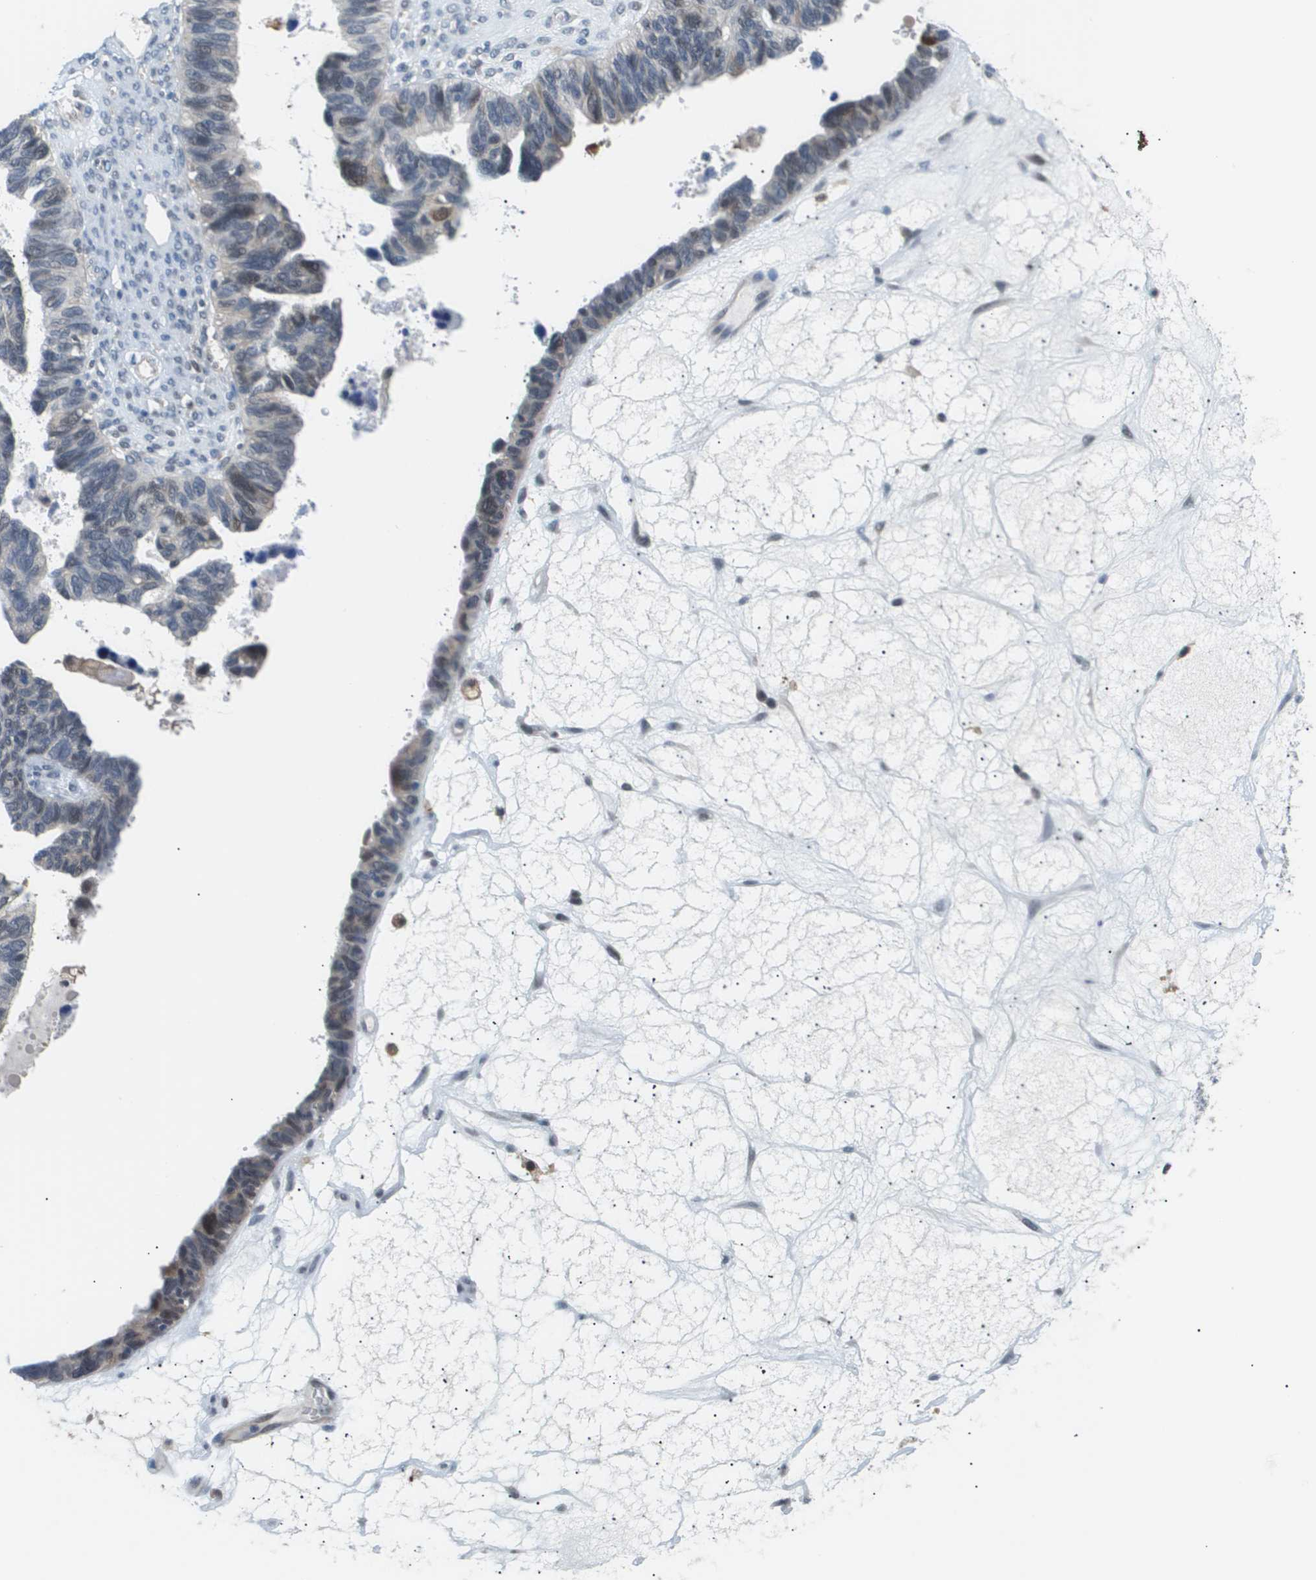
{"staining": {"intensity": "weak", "quantity": "<25%", "location": "nuclear"}, "tissue": "ovarian cancer", "cell_type": "Tumor cells", "image_type": "cancer", "snomed": [{"axis": "morphology", "description": "Cystadenocarcinoma, serous, NOS"}, {"axis": "topography", "description": "Ovary"}], "caption": "Micrograph shows no protein staining in tumor cells of ovarian serous cystadenocarcinoma tissue. Brightfield microscopy of IHC stained with DAB (brown) and hematoxylin (blue), captured at high magnification.", "gene": "AKR1A1", "patient": {"sex": "female", "age": 79}}